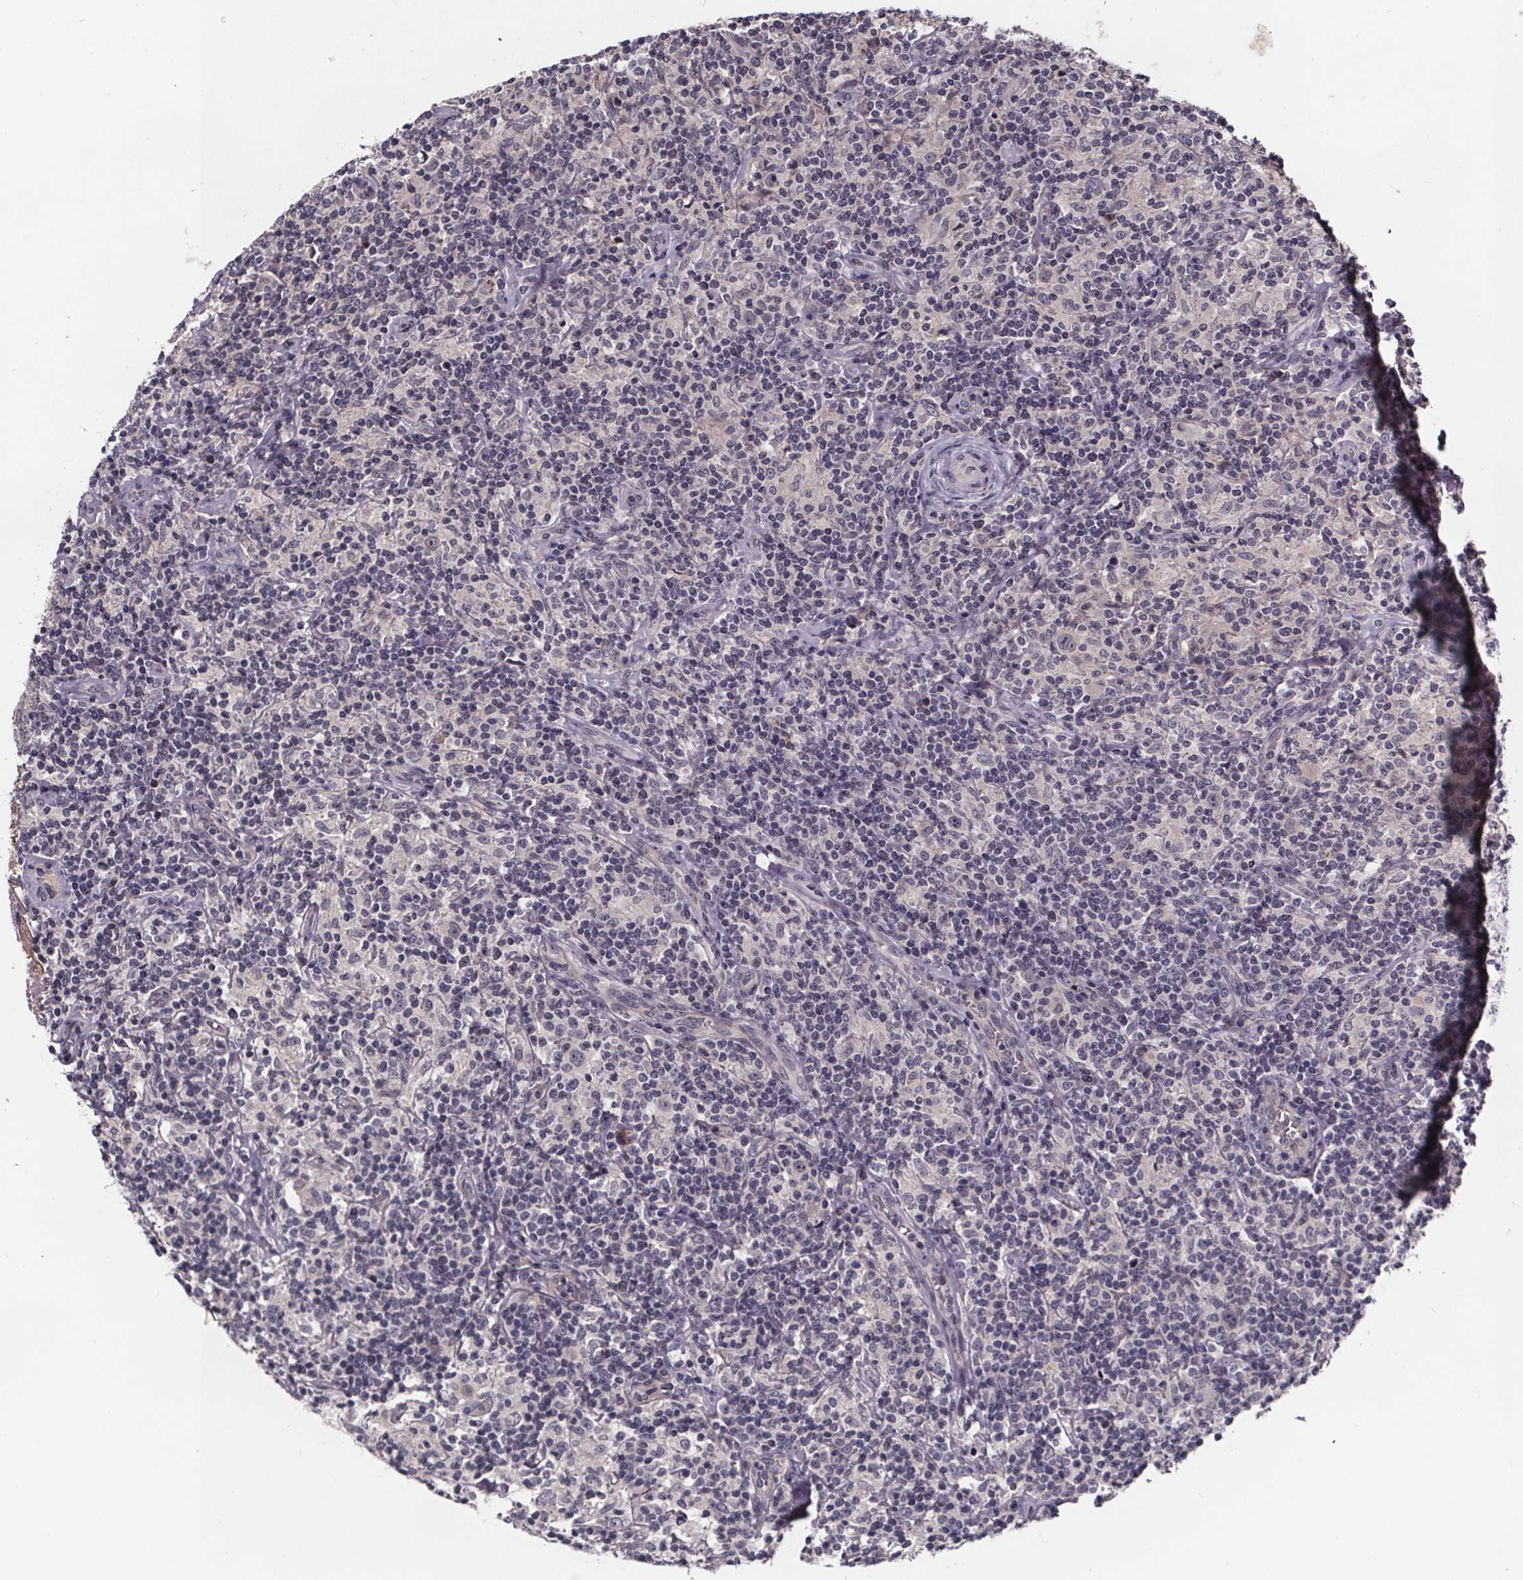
{"staining": {"intensity": "negative", "quantity": "none", "location": "none"}, "tissue": "lymphoma", "cell_type": "Tumor cells", "image_type": "cancer", "snomed": [{"axis": "morphology", "description": "Hodgkin's disease, NOS"}, {"axis": "topography", "description": "Lymph node"}], "caption": "This is an immunohistochemistry image of Hodgkin's disease. There is no positivity in tumor cells.", "gene": "NPHP4", "patient": {"sex": "male", "age": 70}}